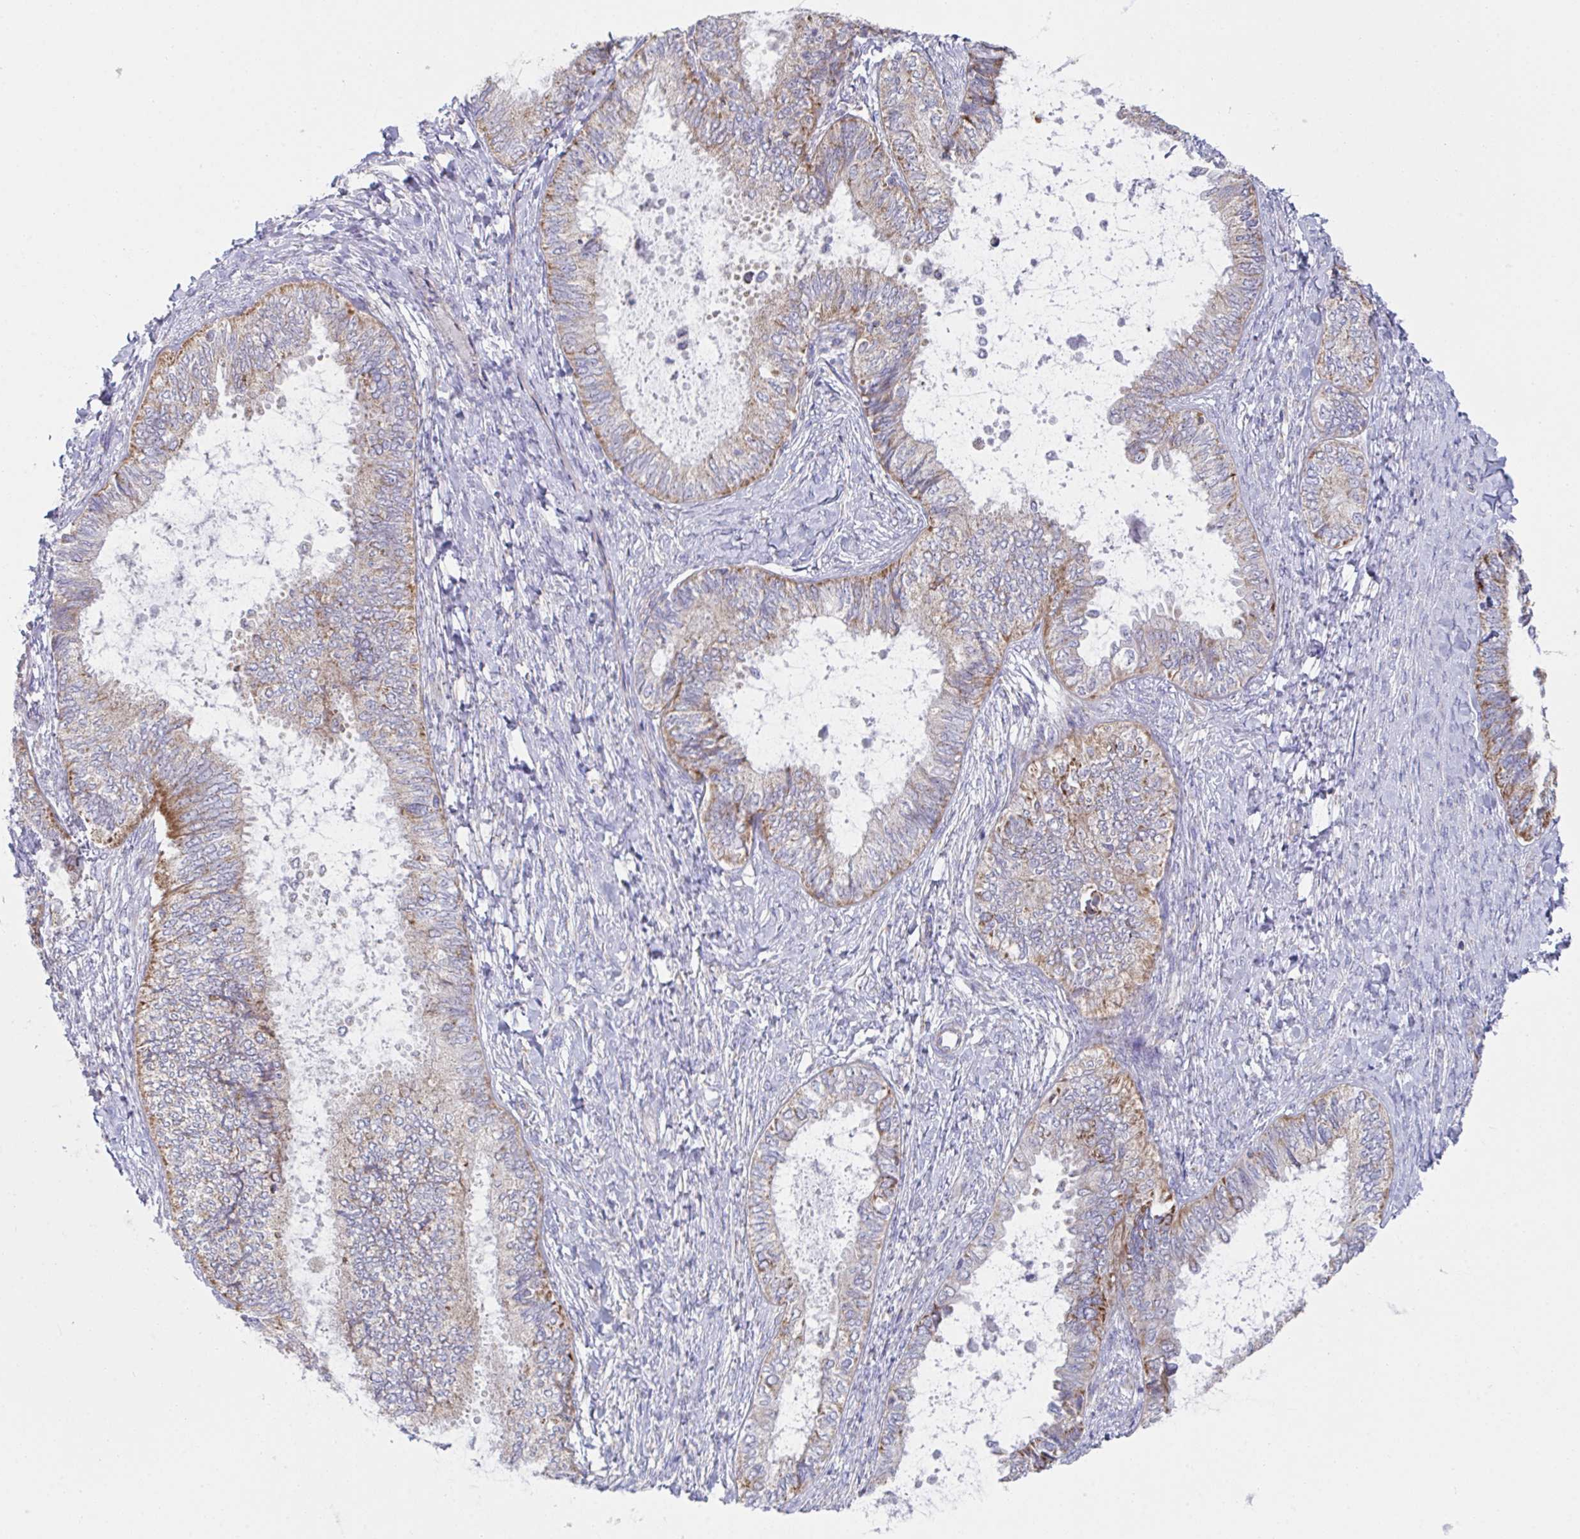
{"staining": {"intensity": "moderate", "quantity": "25%-75%", "location": "cytoplasmic/membranous"}, "tissue": "ovarian cancer", "cell_type": "Tumor cells", "image_type": "cancer", "snomed": [{"axis": "morphology", "description": "Carcinoma, endometroid"}, {"axis": "topography", "description": "Ovary"}], "caption": "Human endometroid carcinoma (ovarian) stained for a protein (brown) exhibits moderate cytoplasmic/membranous positive staining in approximately 25%-75% of tumor cells.", "gene": "NDUFA7", "patient": {"sex": "female", "age": 70}}